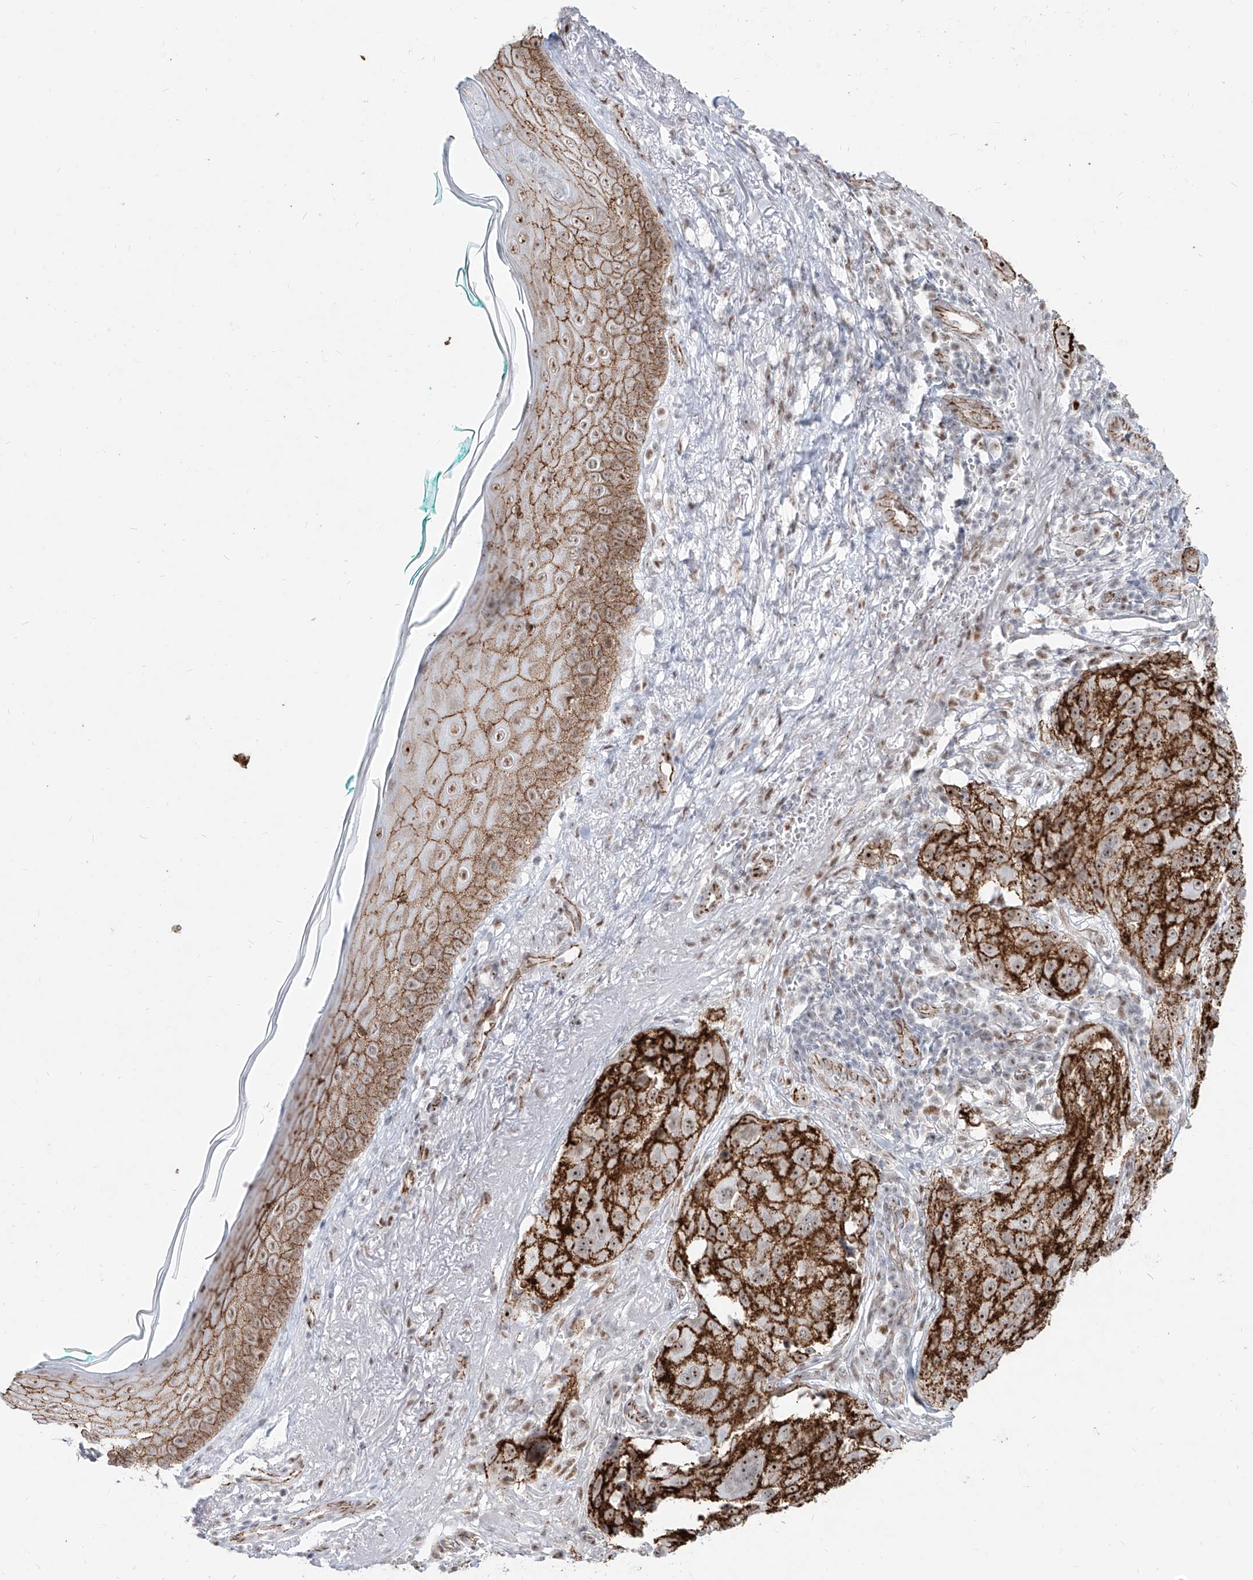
{"staining": {"intensity": "strong", "quantity": ">75%", "location": "cytoplasmic/membranous,nuclear"}, "tissue": "melanoma", "cell_type": "Tumor cells", "image_type": "cancer", "snomed": [{"axis": "morphology", "description": "Necrosis, NOS"}, {"axis": "morphology", "description": "Malignant melanoma, NOS"}, {"axis": "topography", "description": "Skin"}], "caption": "Strong cytoplasmic/membranous and nuclear protein positivity is identified in about >75% of tumor cells in melanoma.", "gene": "ZNF710", "patient": {"sex": "female", "age": 87}}